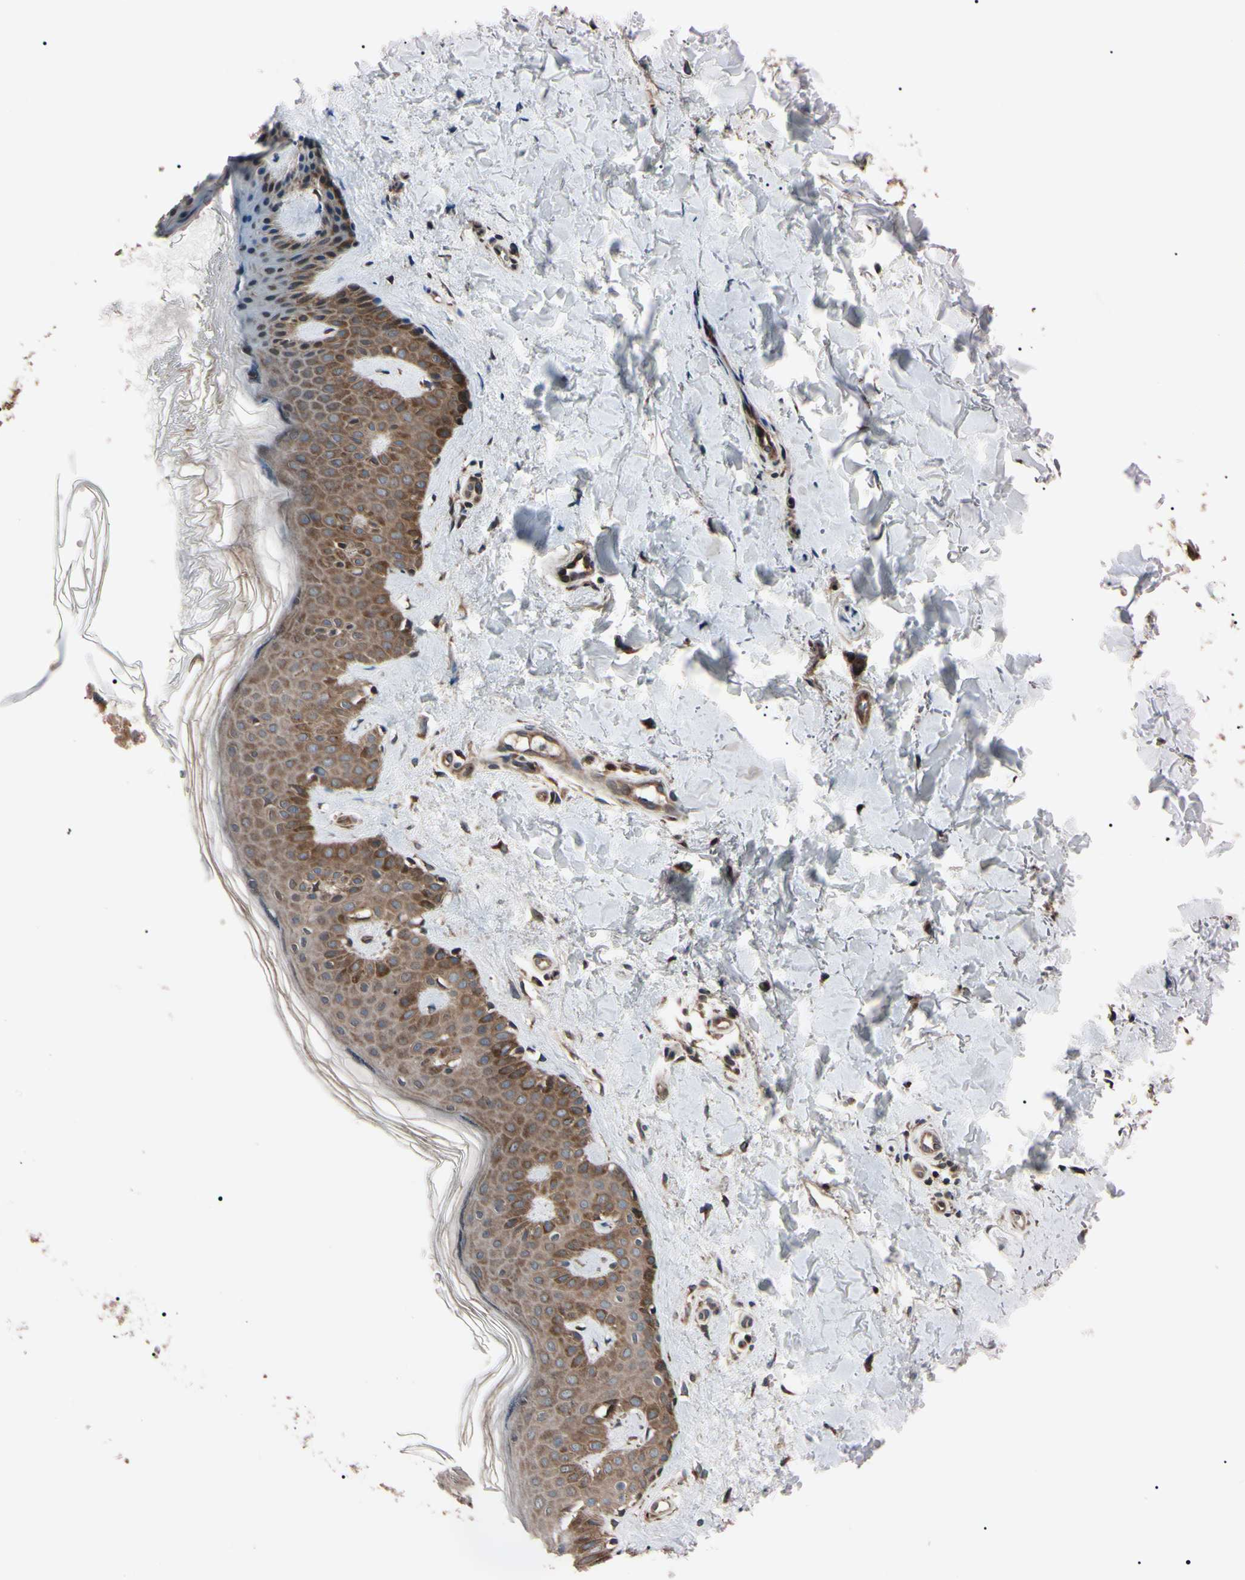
{"staining": {"intensity": "moderate", "quantity": "25%-75%", "location": "cytoplasmic/membranous"}, "tissue": "skin", "cell_type": "Fibroblasts", "image_type": "normal", "snomed": [{"axis": "morphology", "description": "Normal tissue, NOS"}, {"axis": "topography", "description": "Skin"}], "caption": "Protein analysis of benign skin reveals moderate cytoplasmic/membranous positivity in approximately 25%-75% of fibroblasts.", "gene": "GUCY1B1", "patient": {"sex": "male", "age": 67}}